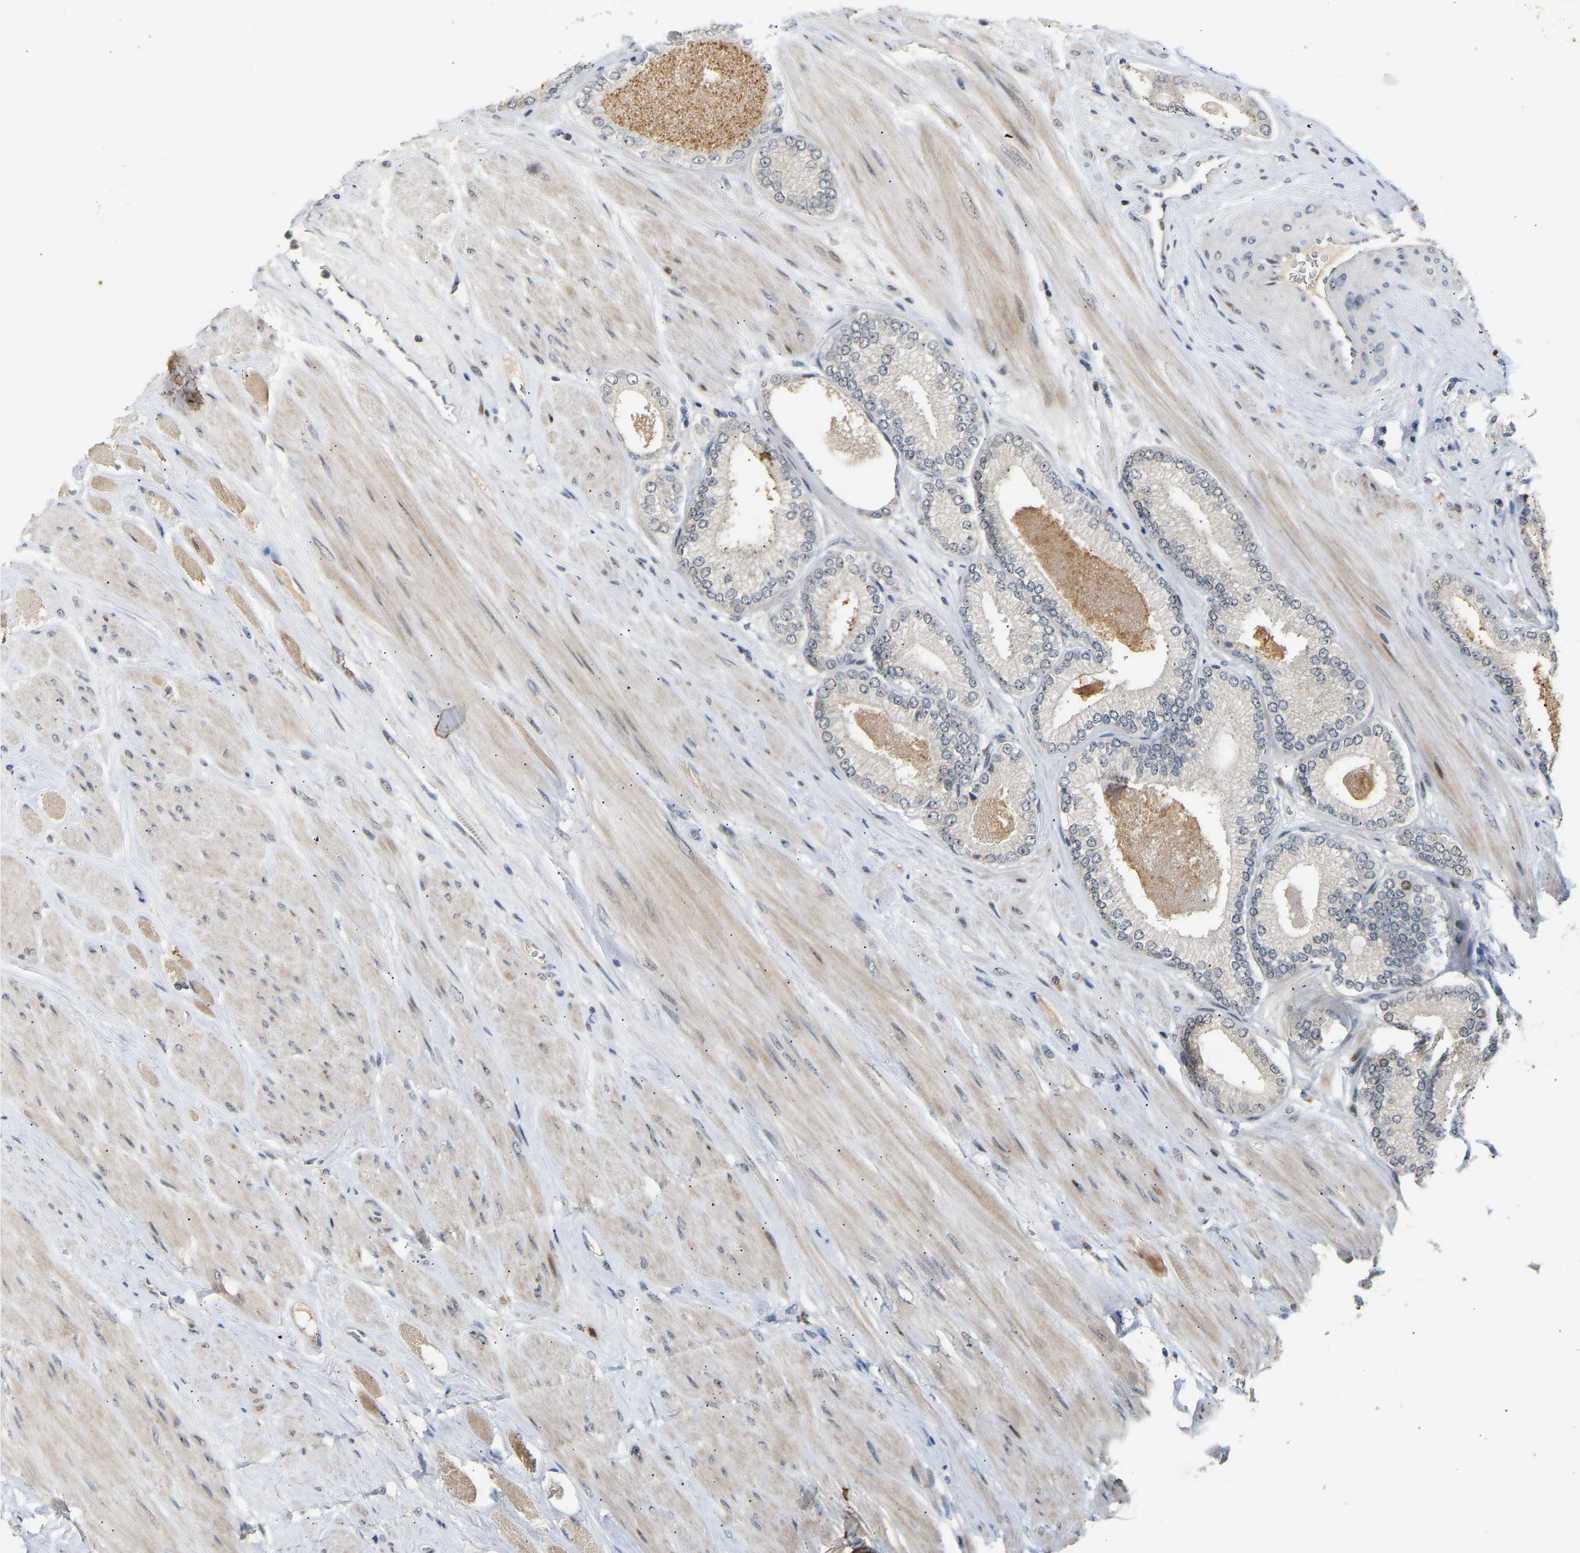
{"staining": {"intensity": "negative", "quantity": "none", "location": "none"}, "tissue": "prostate cancer", "cell_type": "Tumor cells", "image_type": "cancer", "snomed": [{"axis": "morphology", "description": "Adenocarcinoma, High grade"}, {"axis": "topography", "description": "Prostate"}], "caption": "The micrograph shows no staining of tumor cells in prostate cancer.", "gene": "PTPN4", "patient": {"sex": "male", "age": 61}}